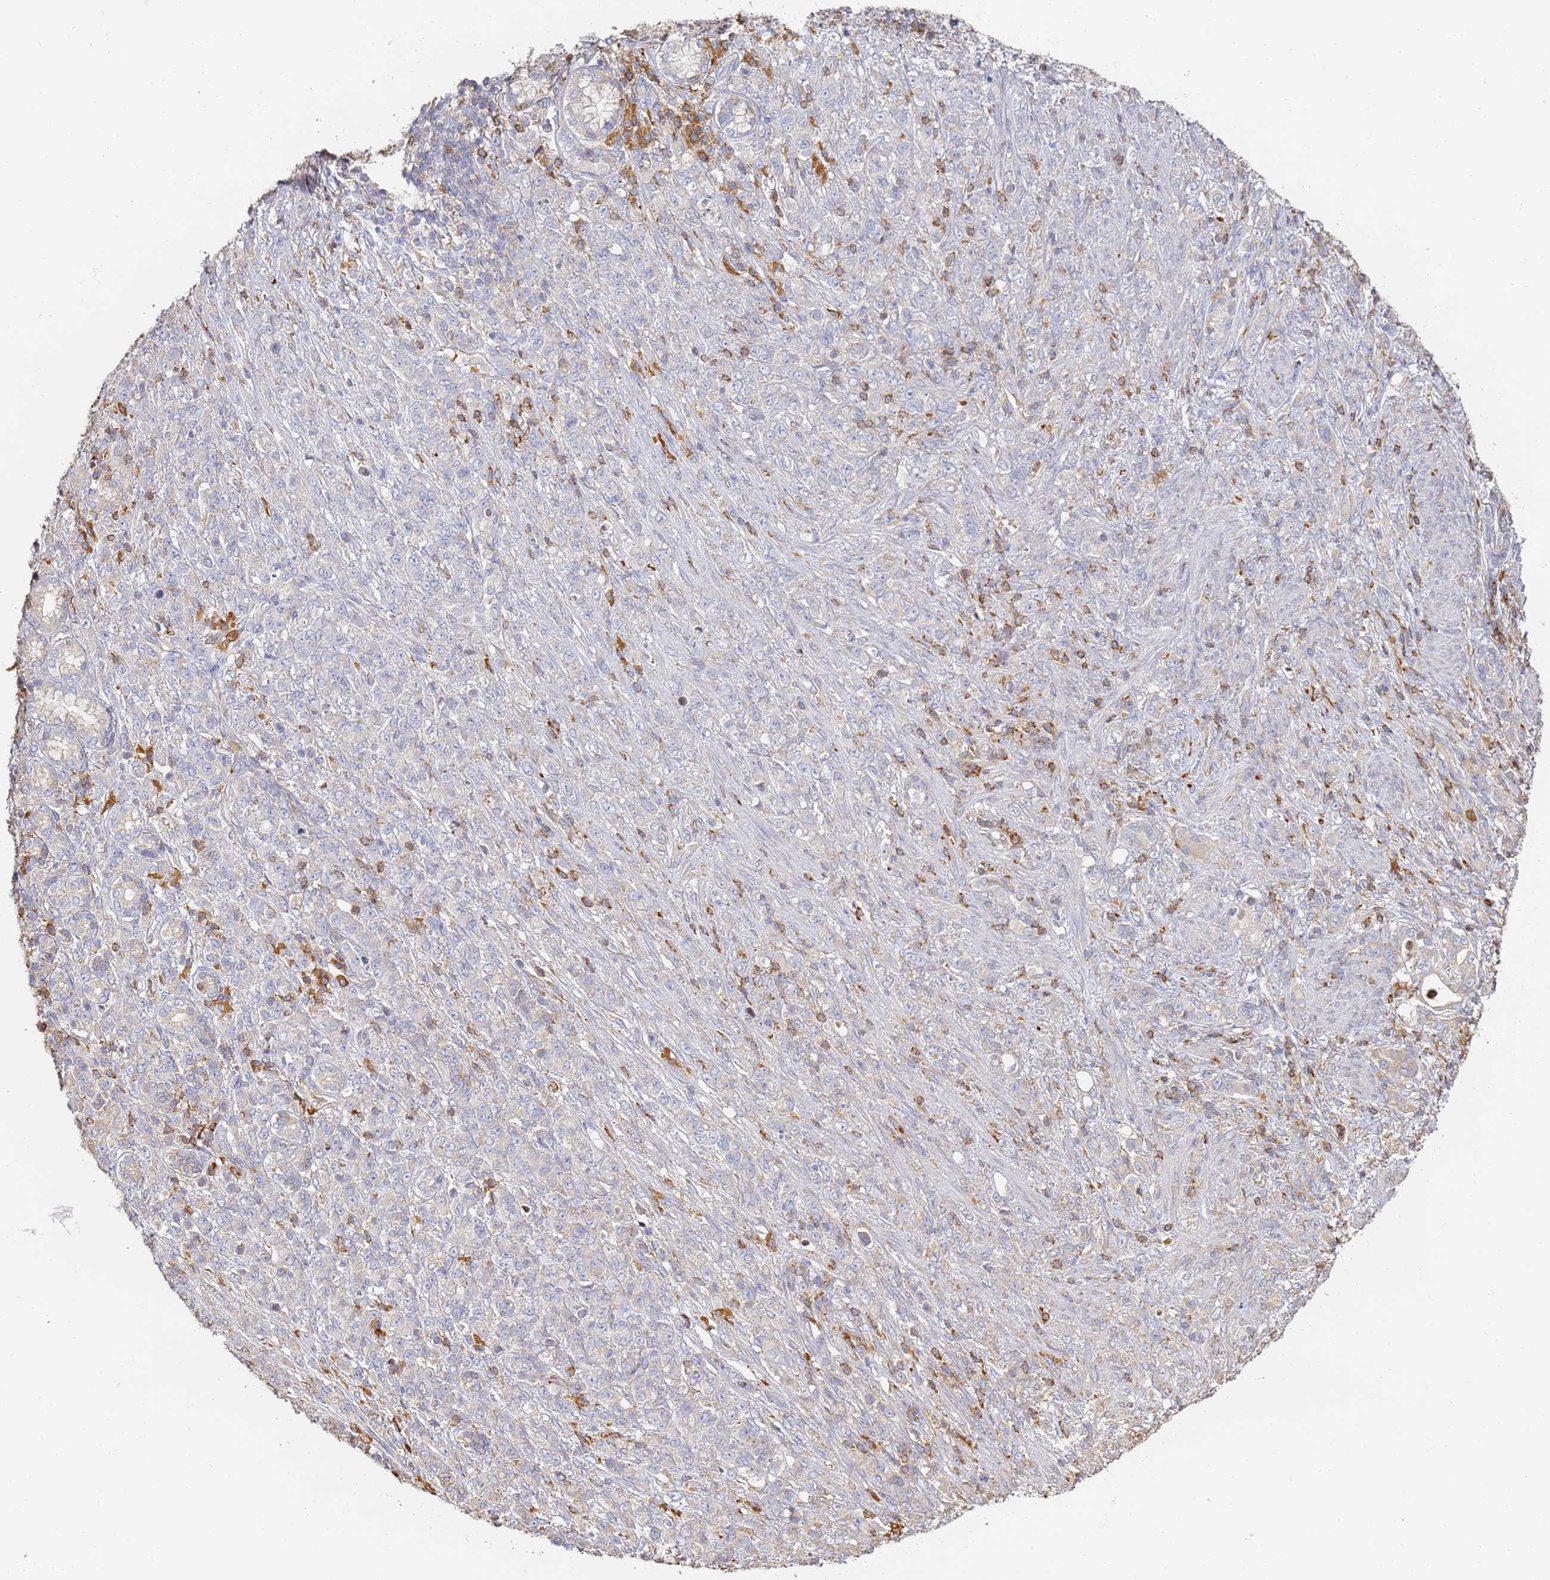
{"staining": {"intensity": "negative", "quantity": "none", "location": "none"}, "tissue": "stomach cancer", "cell_type": "Tumor cells", "image_type": "cancer", "snomed": [{"axis": "morphology", "description": "Adenocarcinoma, NOS"}, {"axis": "topography", "description": "Stomach"}], "caption": "A high-resolution micrograph shows IHC staining of stomach cancer, which reveals no significant positivity in tumor cells.", "gene": "BIN2", "patient": {"sex": "female", "age": 79}}